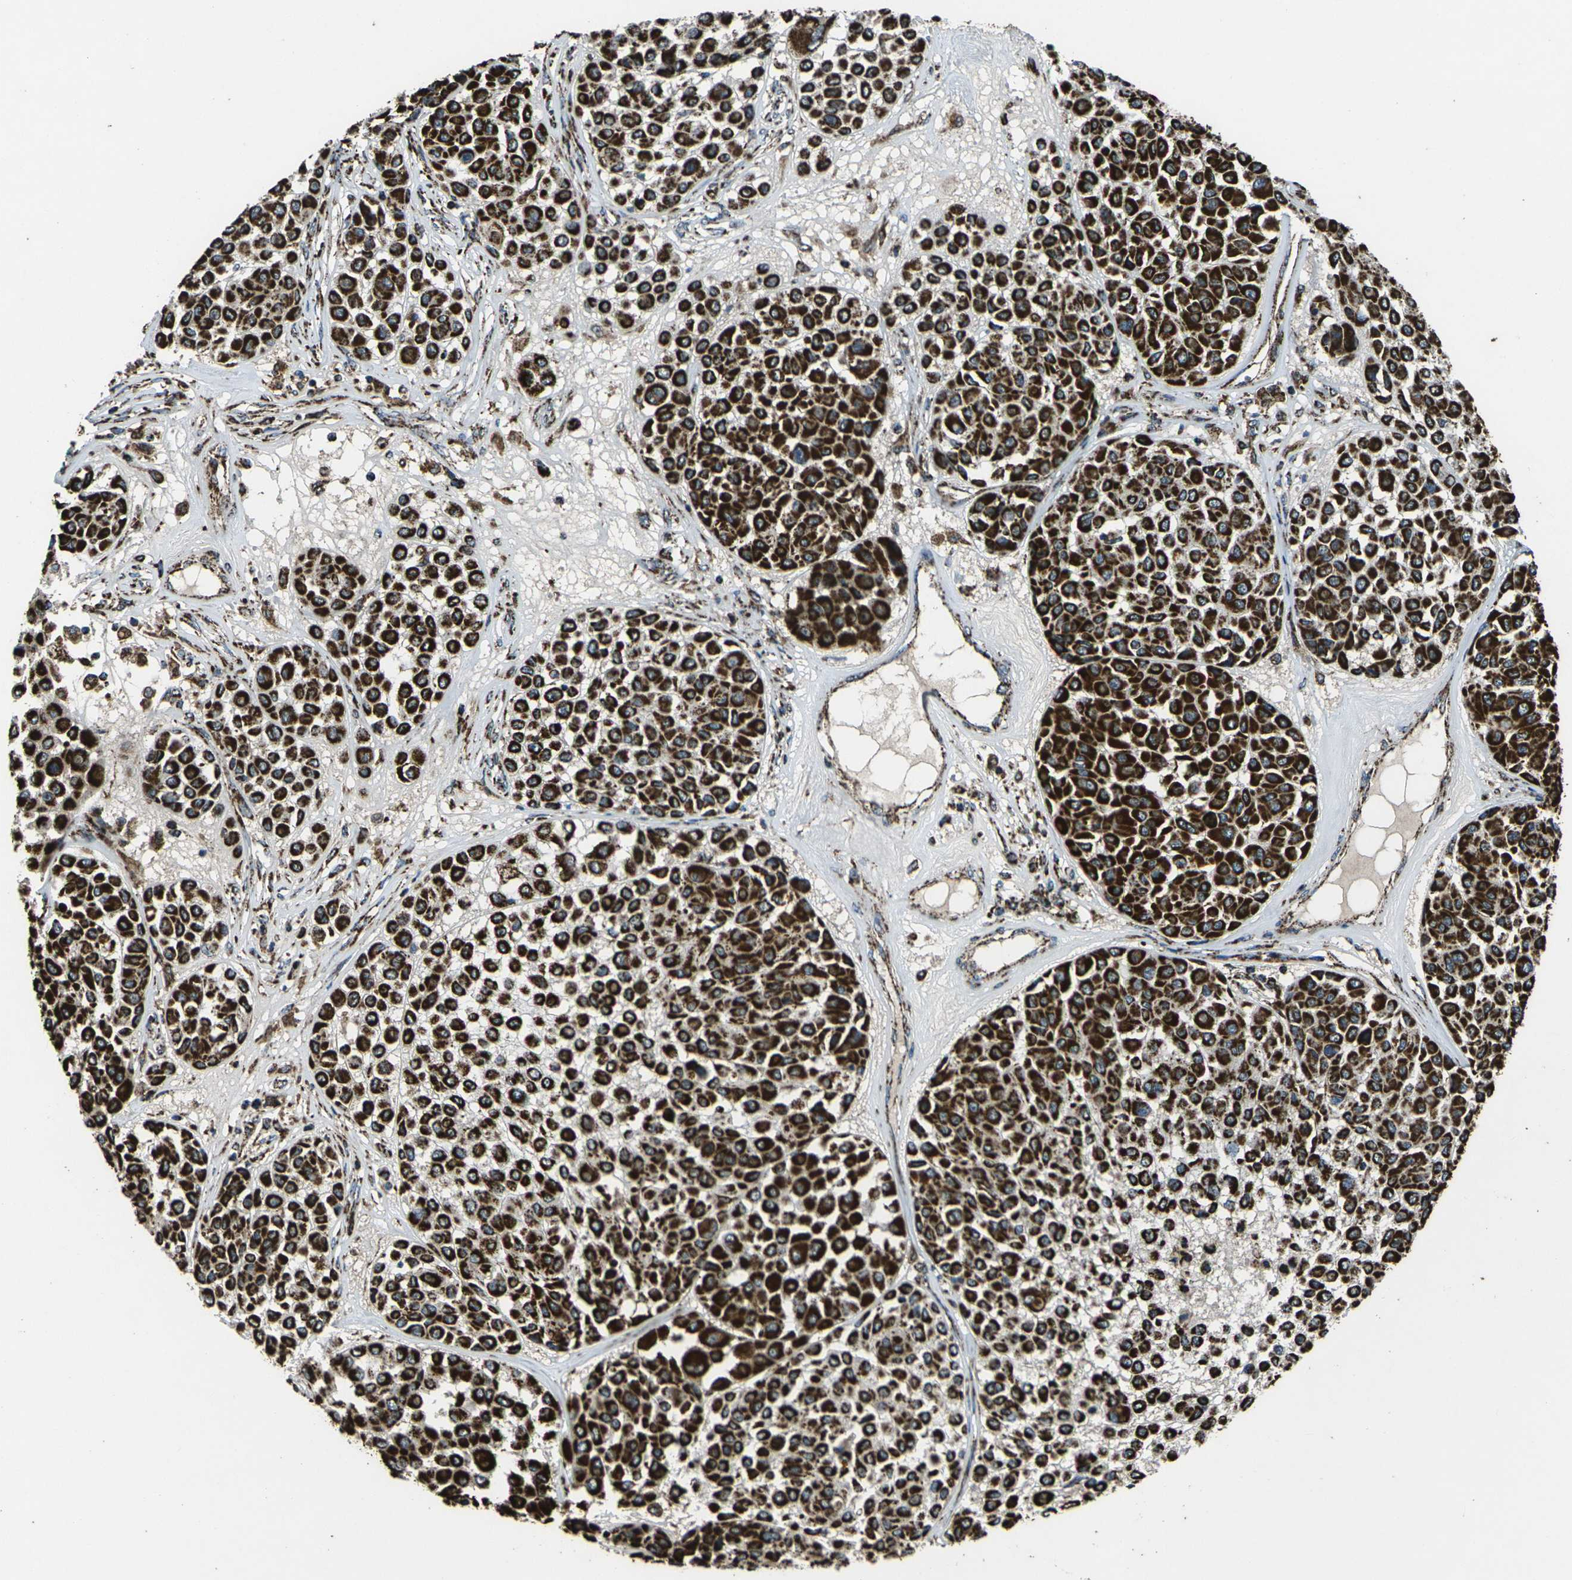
{"staining": {"intensity": "strong", "quantity": ">75%", "location": "cytoplasmic/membranous"}, "tissue": "melanoma", "cell_type": "Tumor cells", "image_type": "cancer", "snomed": [{"axis": "morphology", "description": "Malignant melanoma, Metastatic site"}, {"axis": "topography", "description": "Soft tissue"}], "caption": "Immunohistochemical staining of melanoma displays strong cytoplasmic/membranous protein expression in about >75% of tumor cells.", "gene": "KLHL5", "patient": {"sex": "male", "age": 41}}